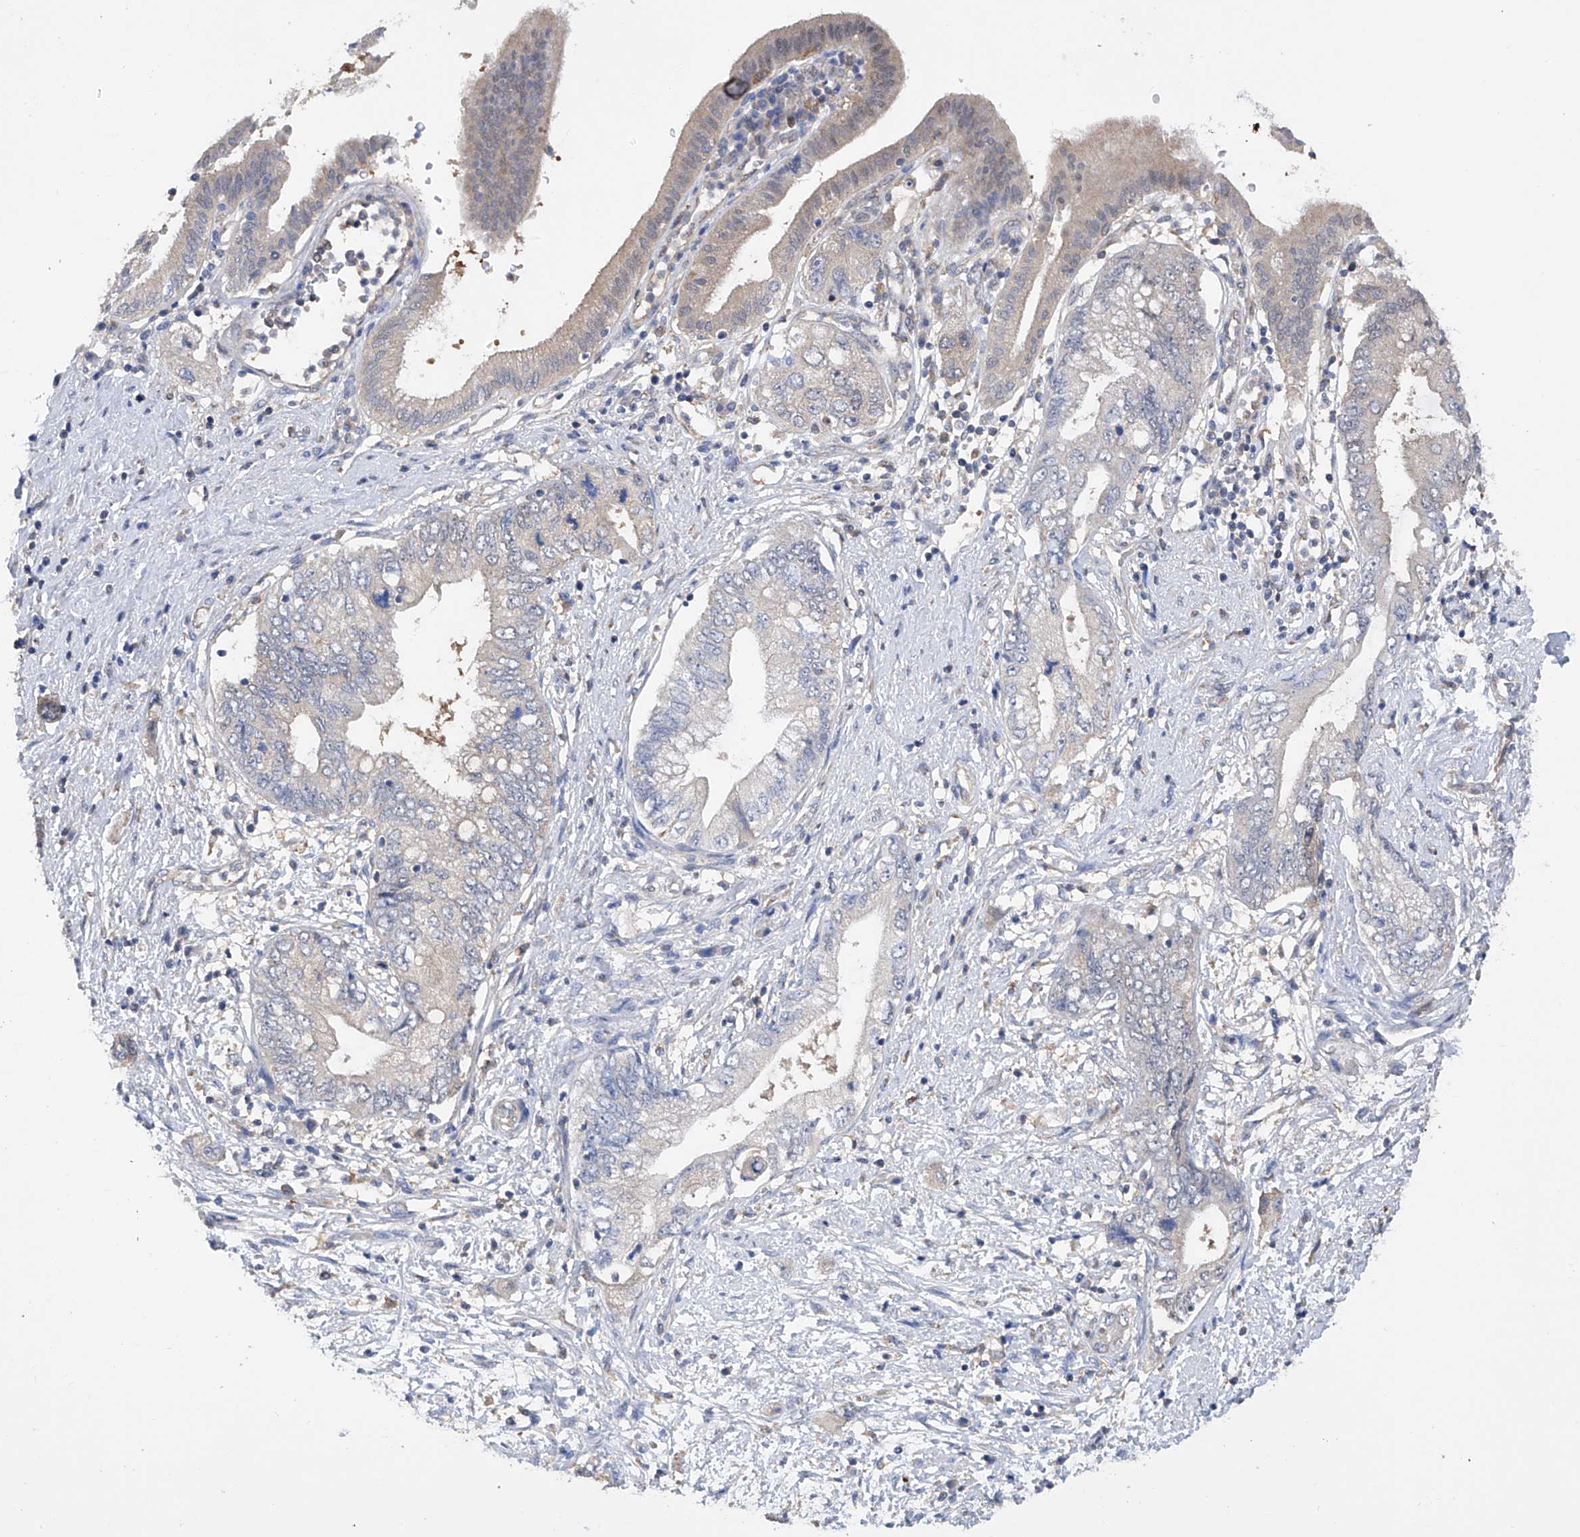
{"staining": {"intensity": "weak", "quantity": "<25%", "location": "cytoplasmic/membranous"}, "tissue": "pancreatic cancer", "cell_type": "Tumor cells", "image_type": "cancer", "snomed": [{"axis": "morphology", "description": "Adenocarcinoma, NOS"}, {"axis": "topography", "description": "Pancreas"}], "caption": "Micrograph shows no protein expression in tumor cells of pancreatic cancer tissue.", "gene": "SPATA20", "patient": {"sex": "female", "age": 73}}